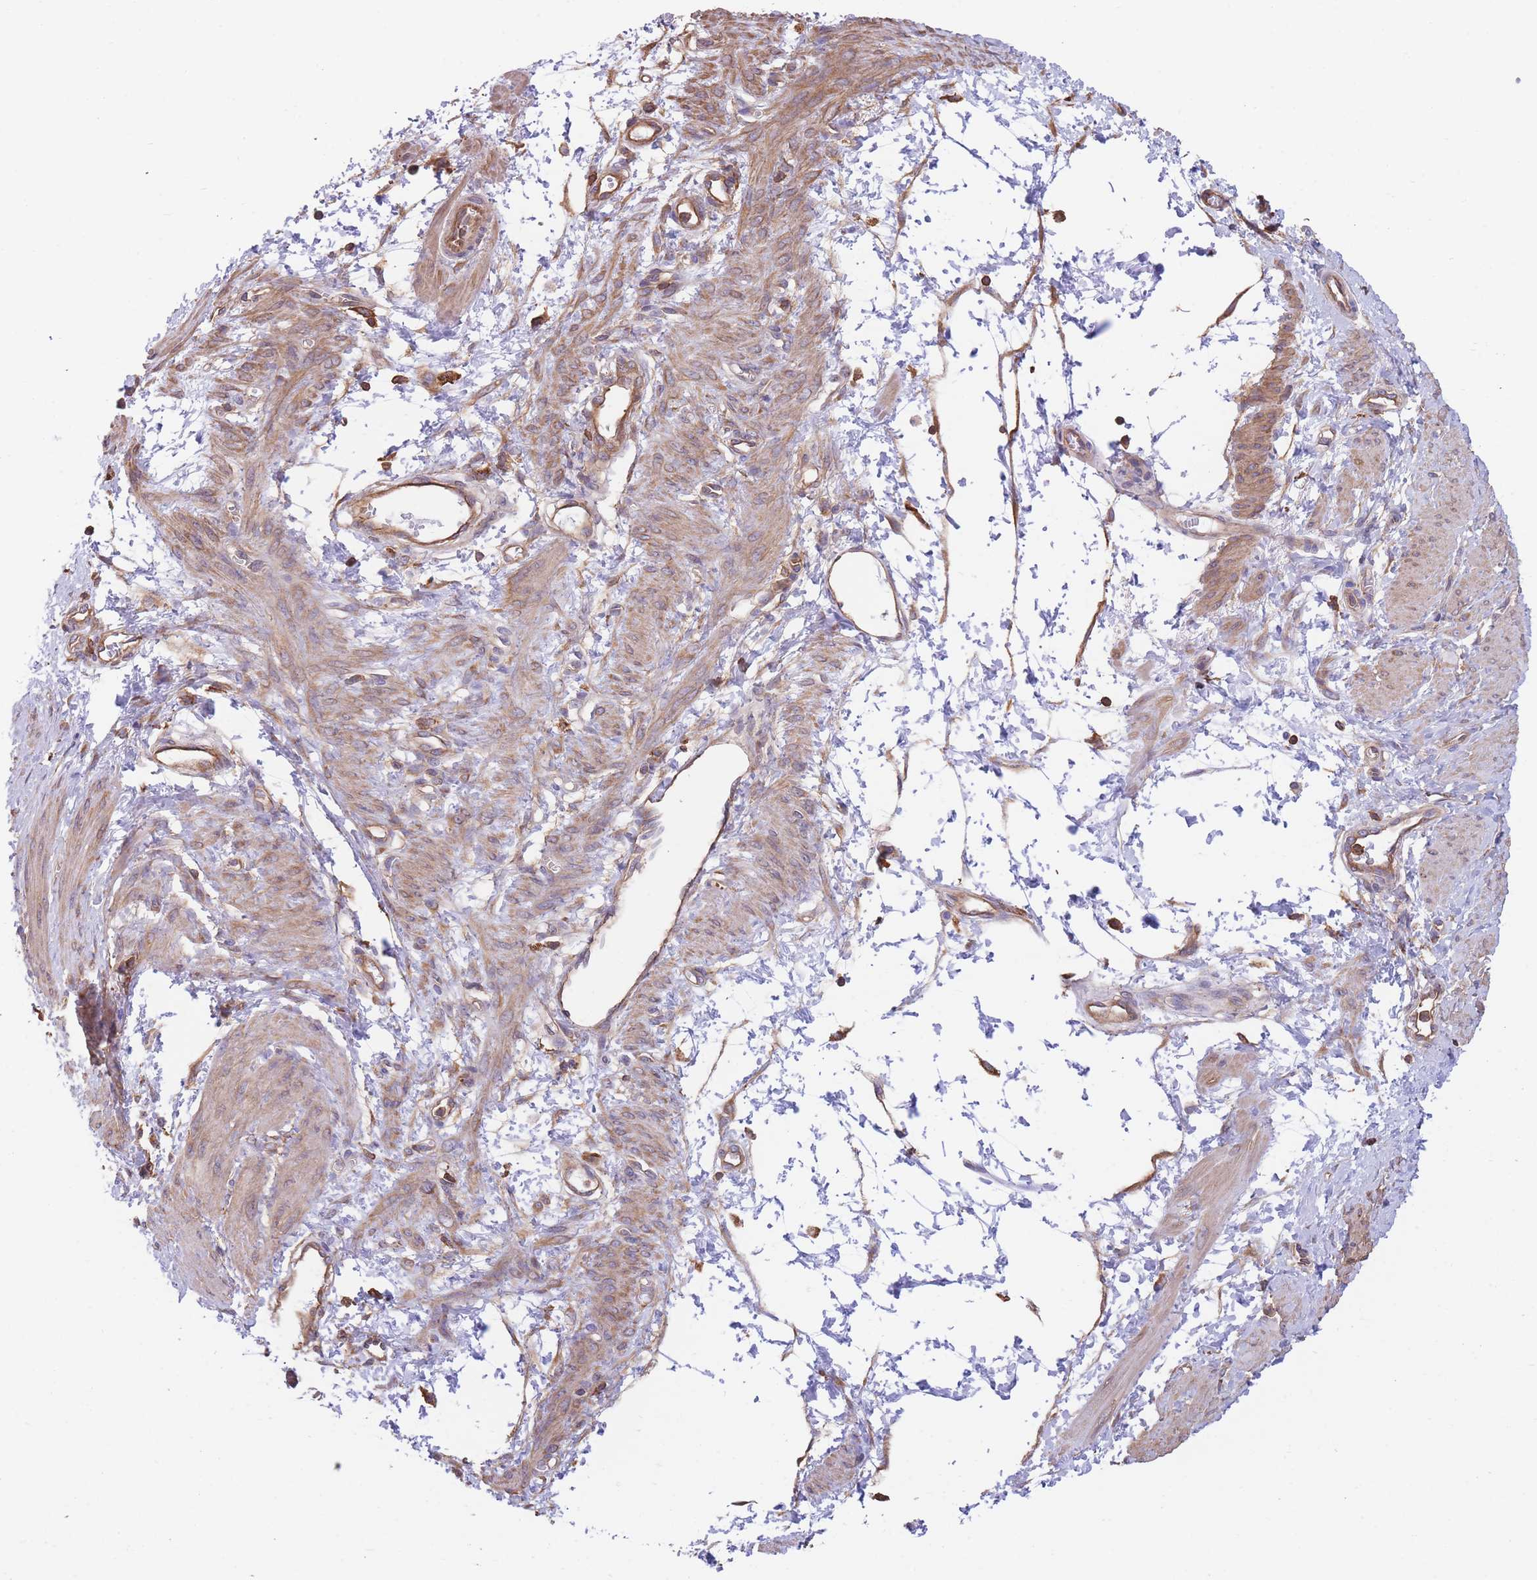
{"staining": {"intensity": "moderate", "quantity": ">75%", "location": "cytoplasmic/membranous"}, "tissue": "smooth muscle", "cell_type": "Smooth muscle cells", "image_type": "normal", "snomed": [{"axis": "morphology", "description": "Normal tissue, NOS"}, {"axis": "topography", "description": "Smooth muscle"}, {"axis": "topography", "description": "Uterus"}], "caption": "Moderate cytoplasmic/membranous protein staining is present in about >75% of smooth muscle cells in smooth muscle.", "gene": "LRRN4CL", "patient": {"sex": "female", "age": 39}}